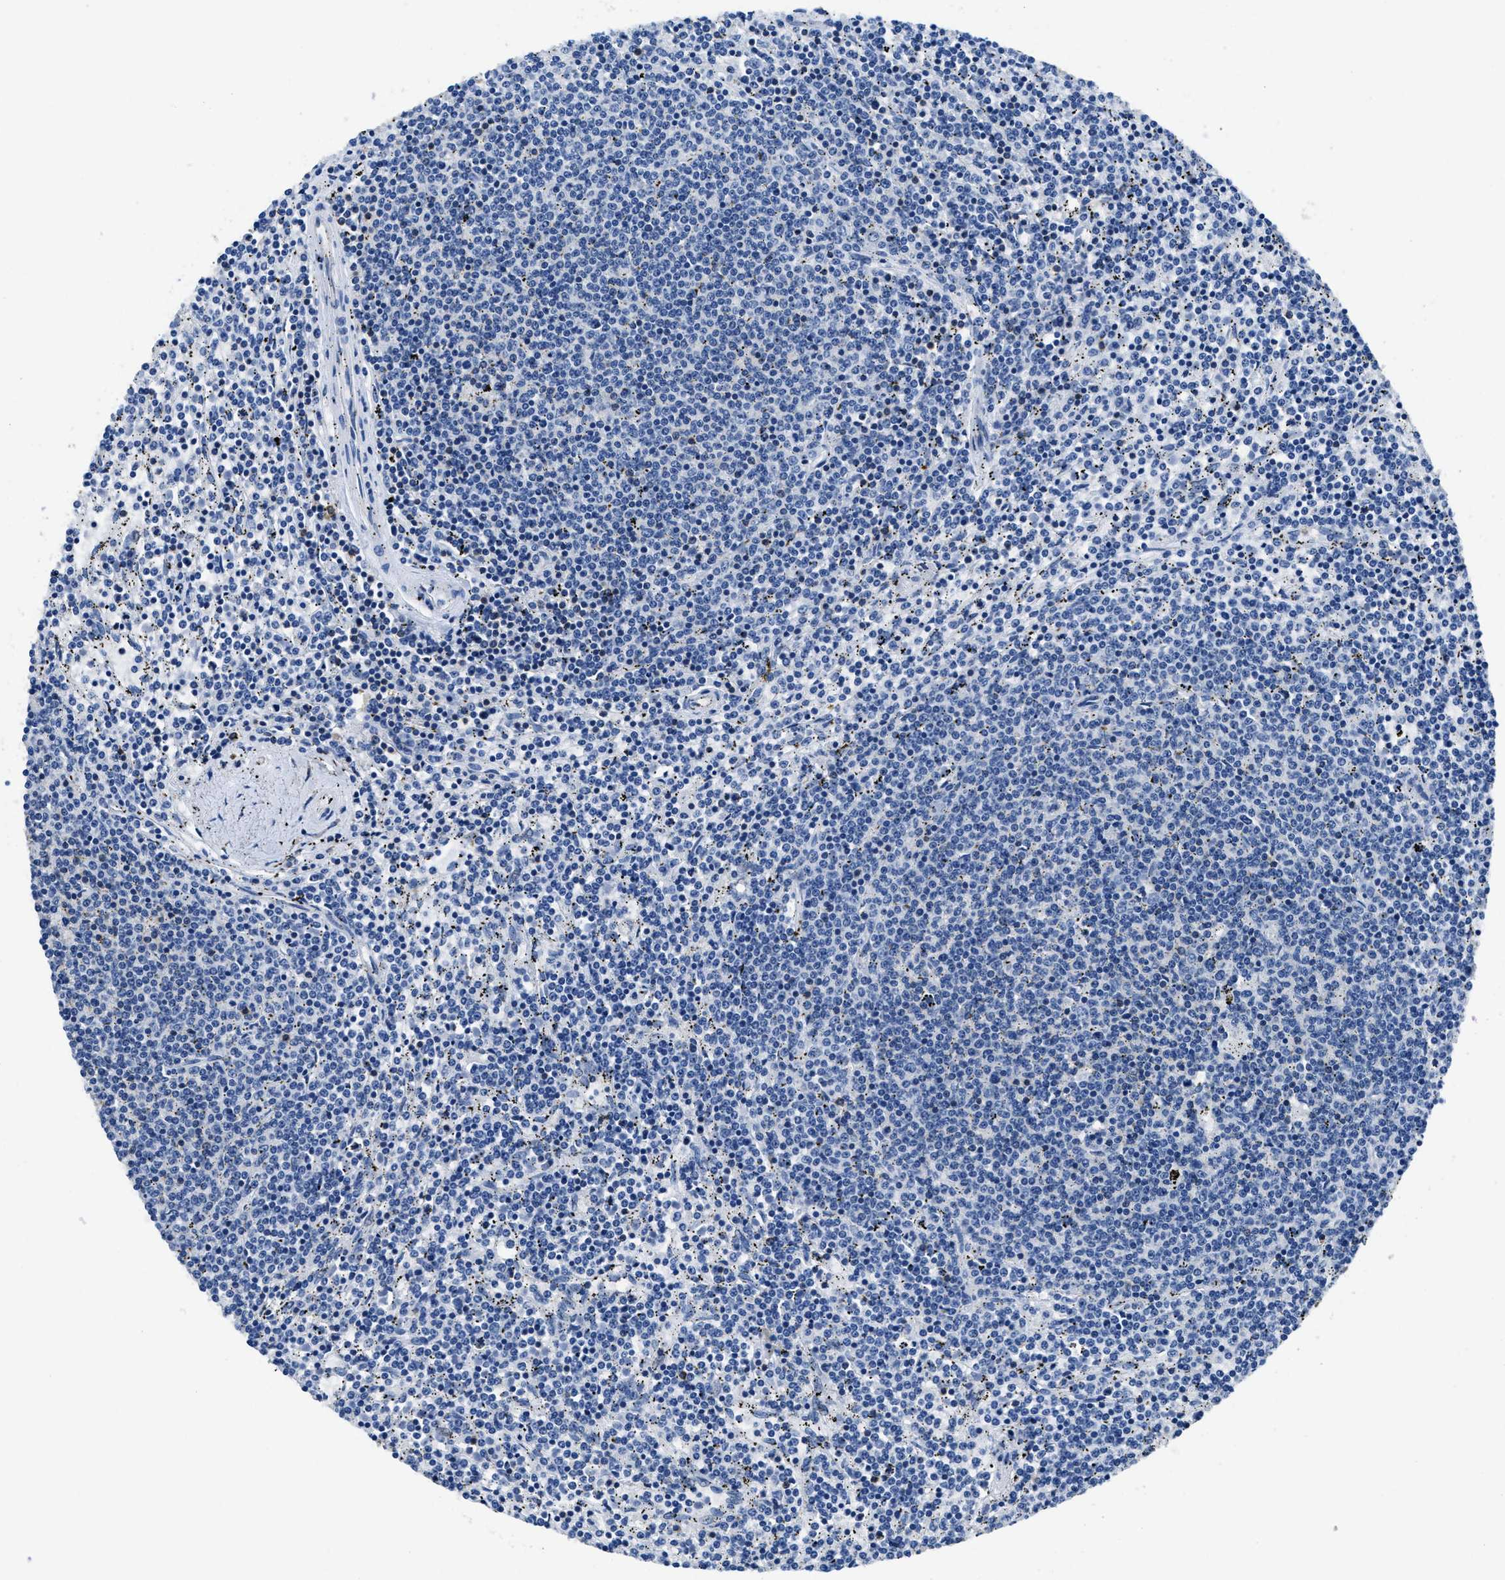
{"staining": {"intensity": "negative", "quantity": "none", "location": "none"}, "tissue": "lymphoma", "cell_type": "Tumor cells", "image_type": "cancer", "snomed": [{"axis": "morphology", "description": "Malignant lymphoma, non-Hodgkin's type, Low grade"}, {"axis": "topography", "description": "Spleen"}], "caption": "IHC photomicrograph of human lymphoma stained for a protein (brown), which shows no expression in tumor cells.", "gene": "ITGA3", "patient": {"sex": "female", "age": 50}}